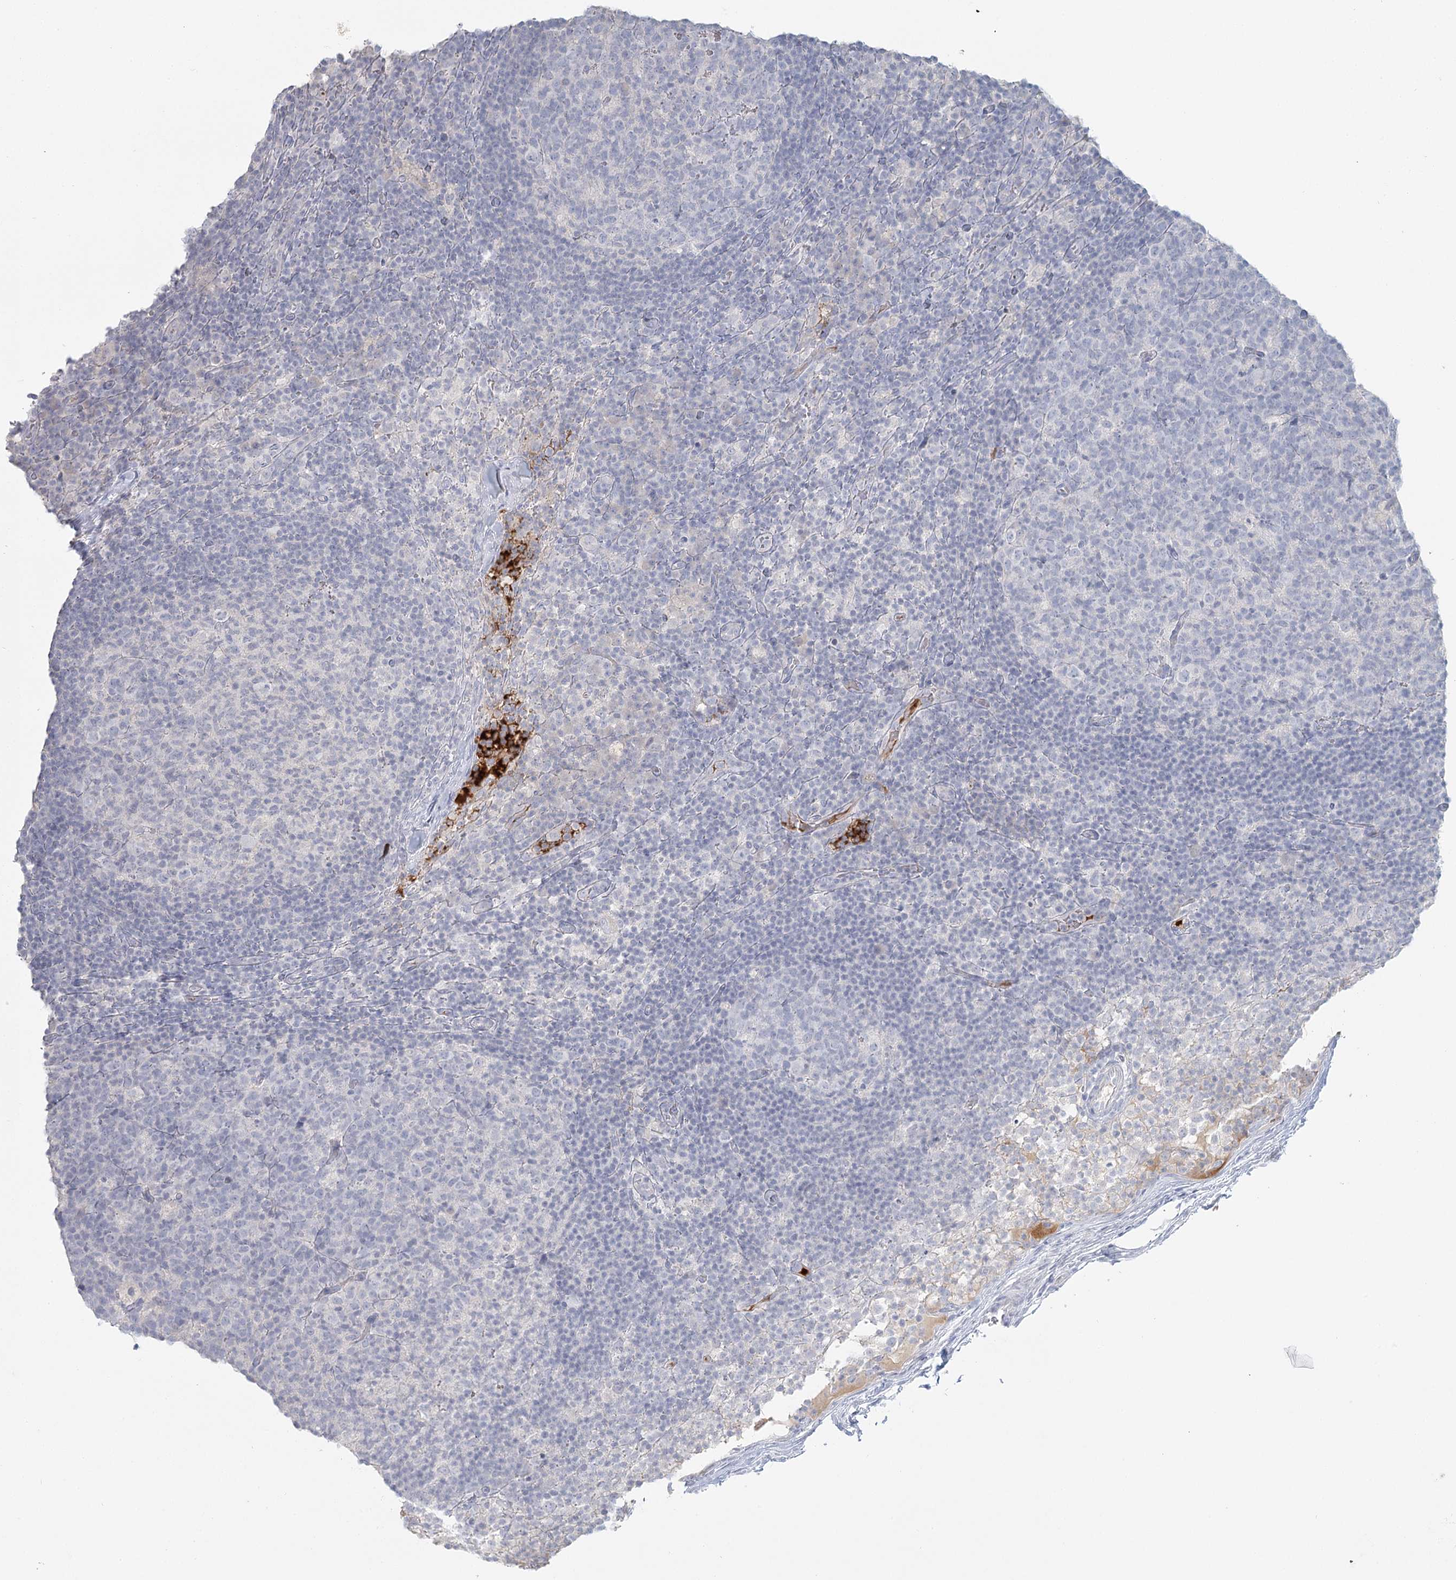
{"staining": {"intensity": "negative", "quantity": "none", "location": "none"}, "tissue": "lymph node", "cell_type": "Germinal center cells", "image_type": "normal", "snomed": [{"axis": "morphology", "description": "Normal tissue, NOS"}, {"axis": "morphology", "description": "Inflammation, NOS"}, {"axis": "topography", "description": "Lymph node"}], "caption": "Germinal center cells are negative for brown protein staining in unremarkable lymph node. The staining is performed using DAB brown chromogen with nuclei counter-stained in using hematoxylin.", "gene": "DMGDH", "patient": {"sex": "male", "age": 55}}